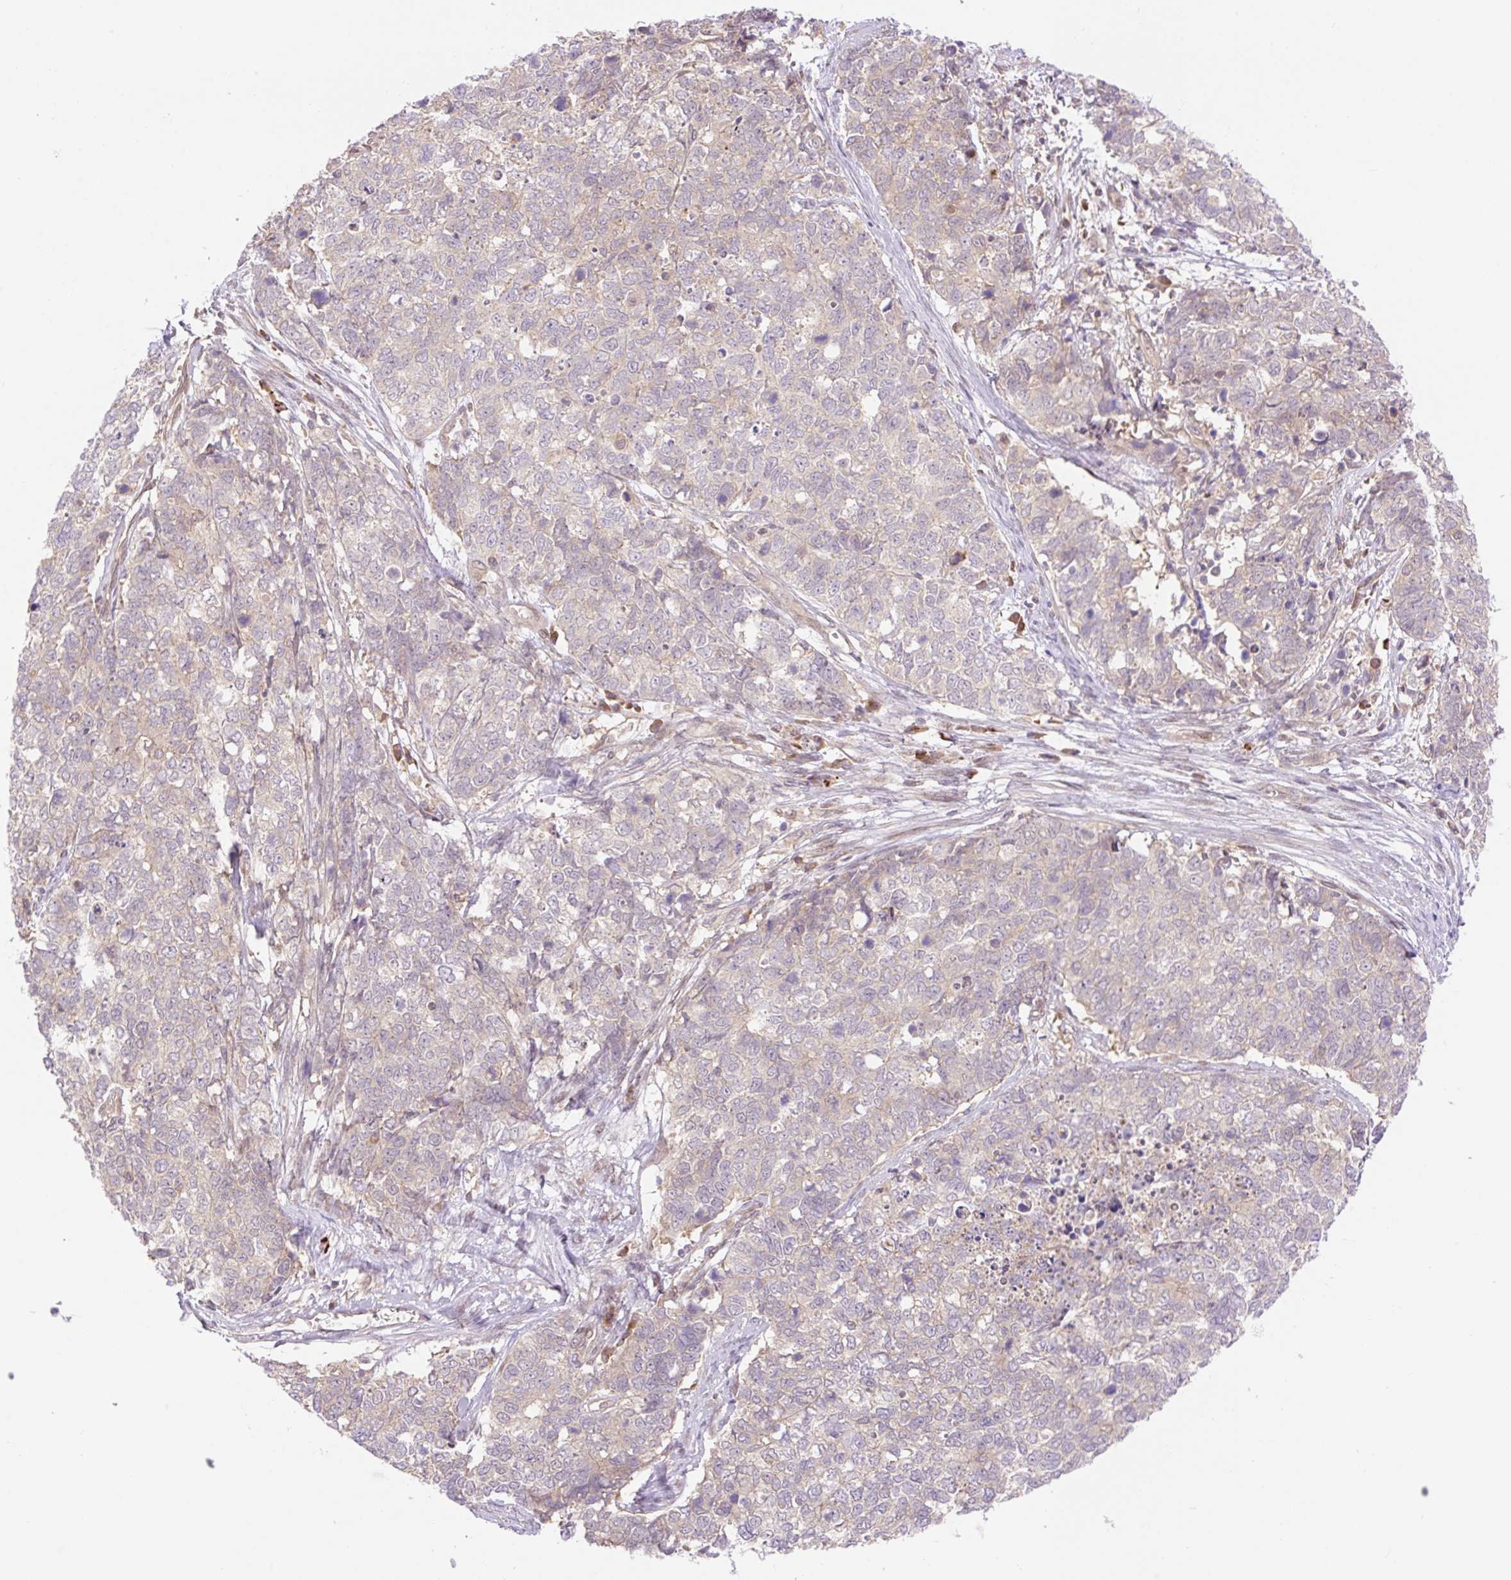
{"staining": {"intensity": "negative", "quantity": "none", "location": "none"}, "tissue": "cervical cancer", "cell_type": "Tumor cells", "image_type": "cancer", "snomed": [{"axis": "morphology", "description": "Squamous cell carcinoma, NOS"}, {"axis": "topography", "description": "Cervix"}], "caption": "Immunohistochemistry of cervical squamous cell carcinoma demonstrates no expression in tumor cells.", "gene": "VPS25", "patient": {"sex": "female", "age": 63}}